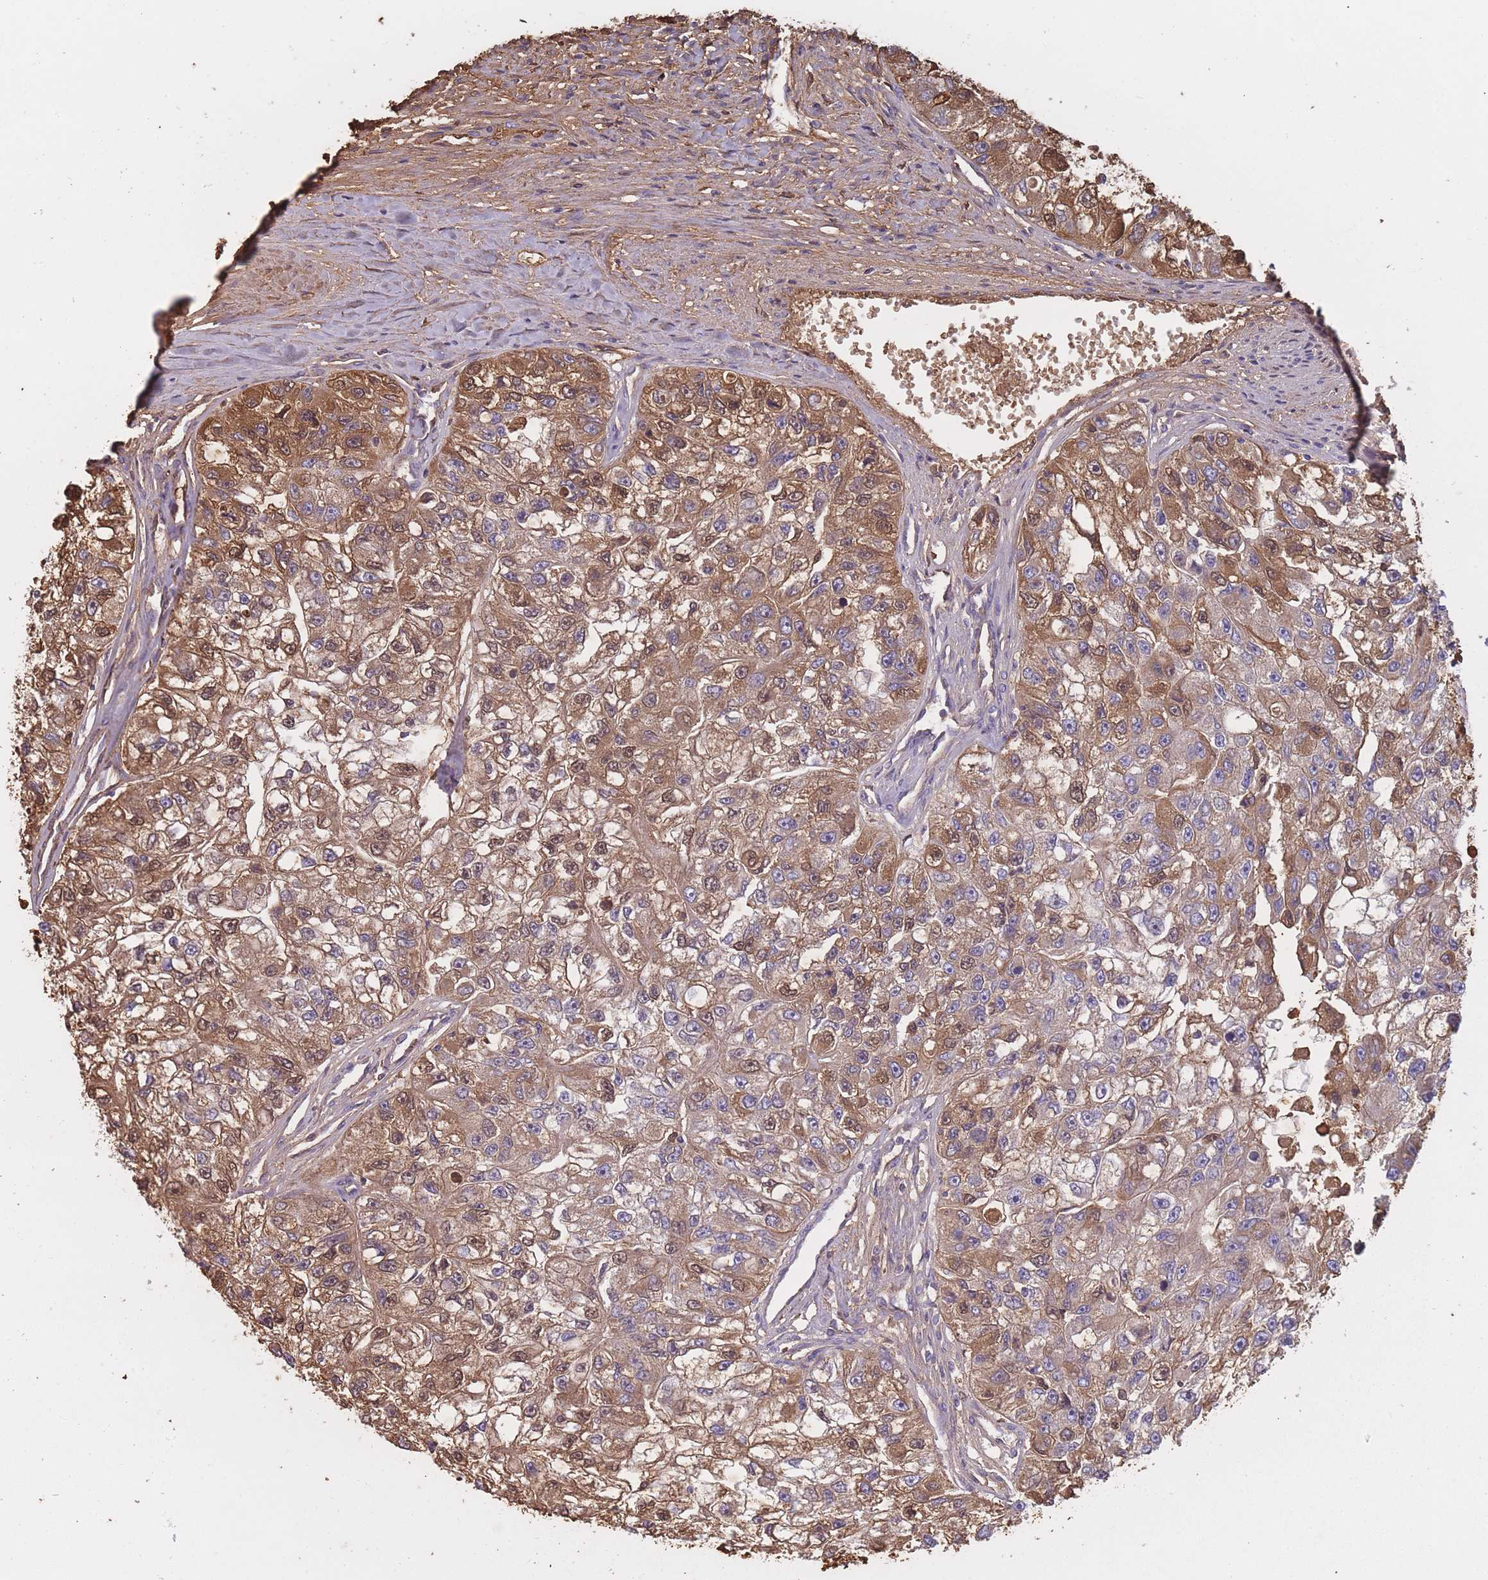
{"staining": {"intensity": "moderate", "quantity": "25%-75%", "location": "cytoplasmic/membranous"}, "tissue": "renal cancer", "cell_type": "Tumor cells", "image_type": "cancer", "snomed": [{"axis": "morphology", "description": "Adenocarcinoma, NOS"}, {"axis": "topography", "description": "Kidney"}], "caption": "A brown stain highlights moderate cytoplasmic/membranous staining of a protein in adenocarcinoma (renal) tumor cells. The staining is performed using DAB brown chromogen to label protein expression. The nuclei are counter-stained blue using hematoxylin.", "gene": "KAT2A", "patient": {"sex": "male", "age": 63}}